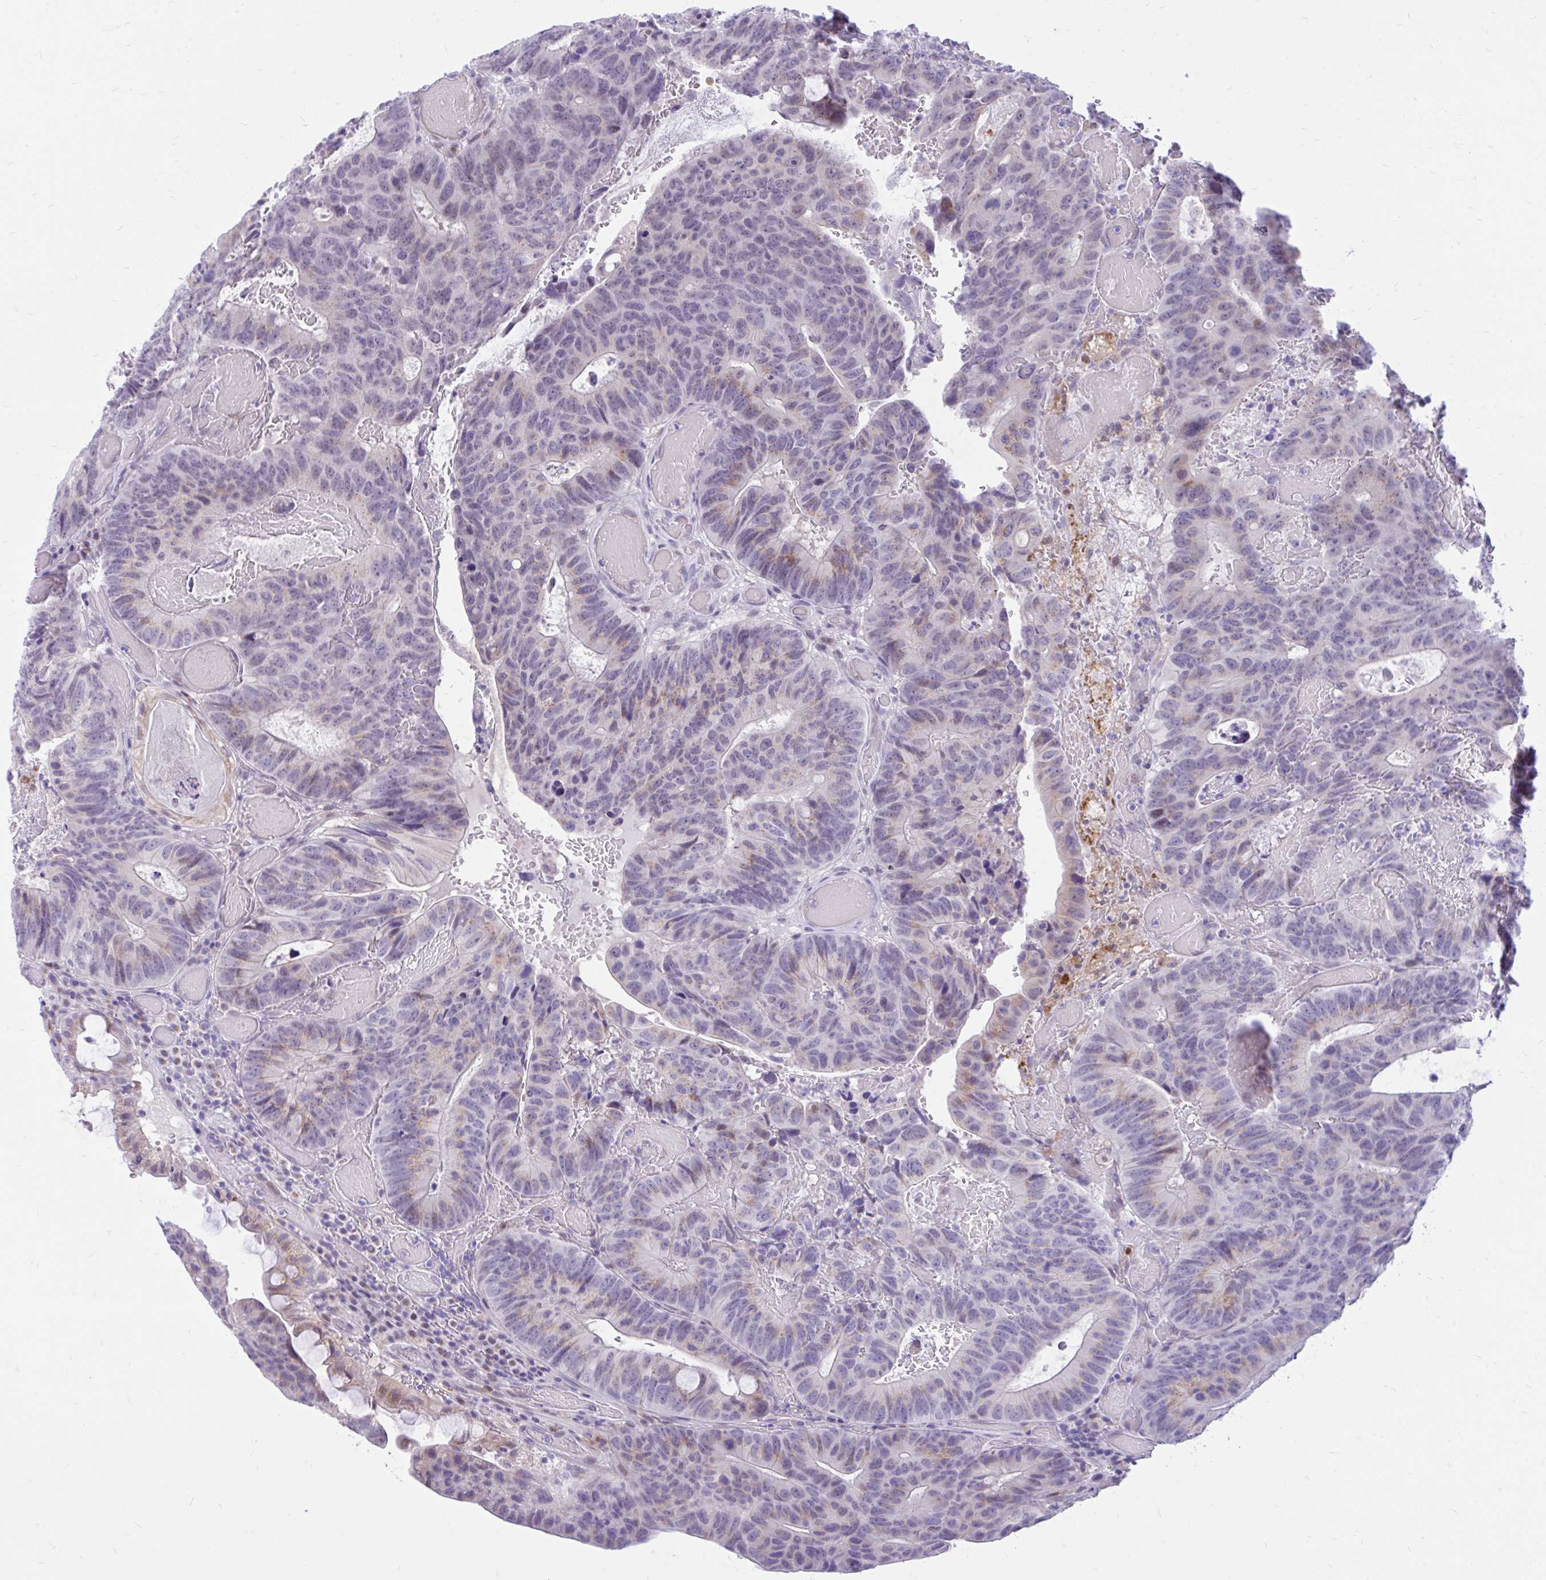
{"staining": {"intensity": "weak", "quantity": "25%-75%", "location": "cytoplasmic/membranous"}, "tissue": "colorectal cancer", "cell_type": "Tumor cells", "image_type": "cancer", "snomed": [{"axis": "morphology", "description": "Adenocarcinoma, NOS"}, {"axis": "topography", "description": "Colon"}], "caption": "Colorectal adenocarcinoma tissue displays weak cytoplasmic/membranous positivity in about 25%-75% of tumor cells", "gene": "GLB1L2", "patient": {"sex": "male", "age": 87}}